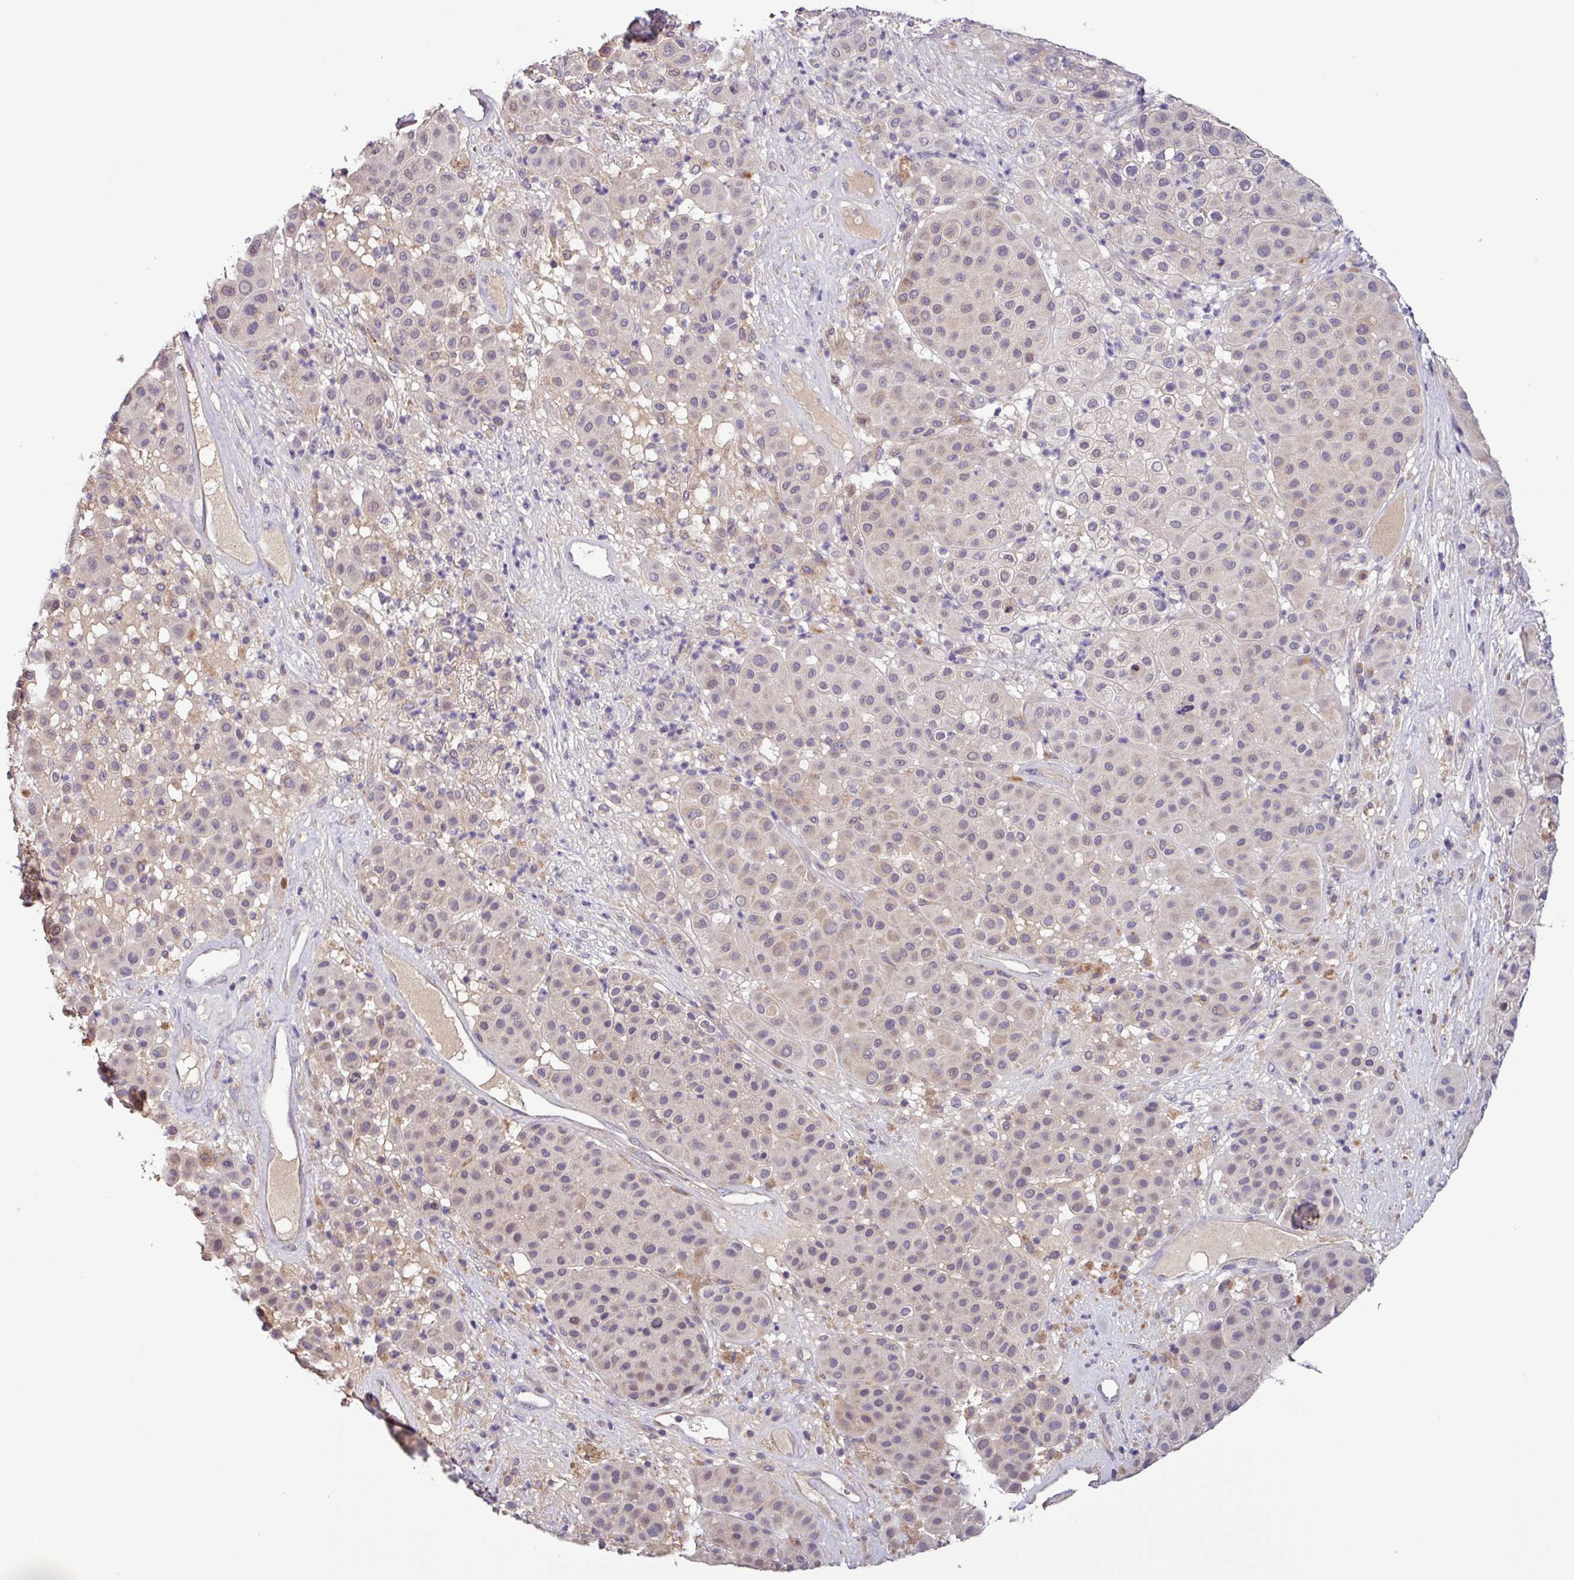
{"staining": {"intensity": "weak", "quantity": "25%-75%", "location": "cytoplasmic/membranous,nuclear"}, "tissue": "melanoma", "cell_type": "Tumor cells", "image_type": "cancer", "snomed": [{"axis": "morphology", "description": "Malignant melanoma, Metastatic site"}, {"axis": "topography", "description": "Smooth muscle"}], "caption": "Weak cytoplasmic/membranous and nuclear expression is identified in about 25%-75% of tumor cells in malignant melanoma (metastatic site). The staining was performed using DAB to visualize the protein expression in brown, while the nuclei were stained in blue with hematoxylin (Magnification: 20x).", "gene": "SFTPB", "patient": {"sex": "male", "age": 41}}